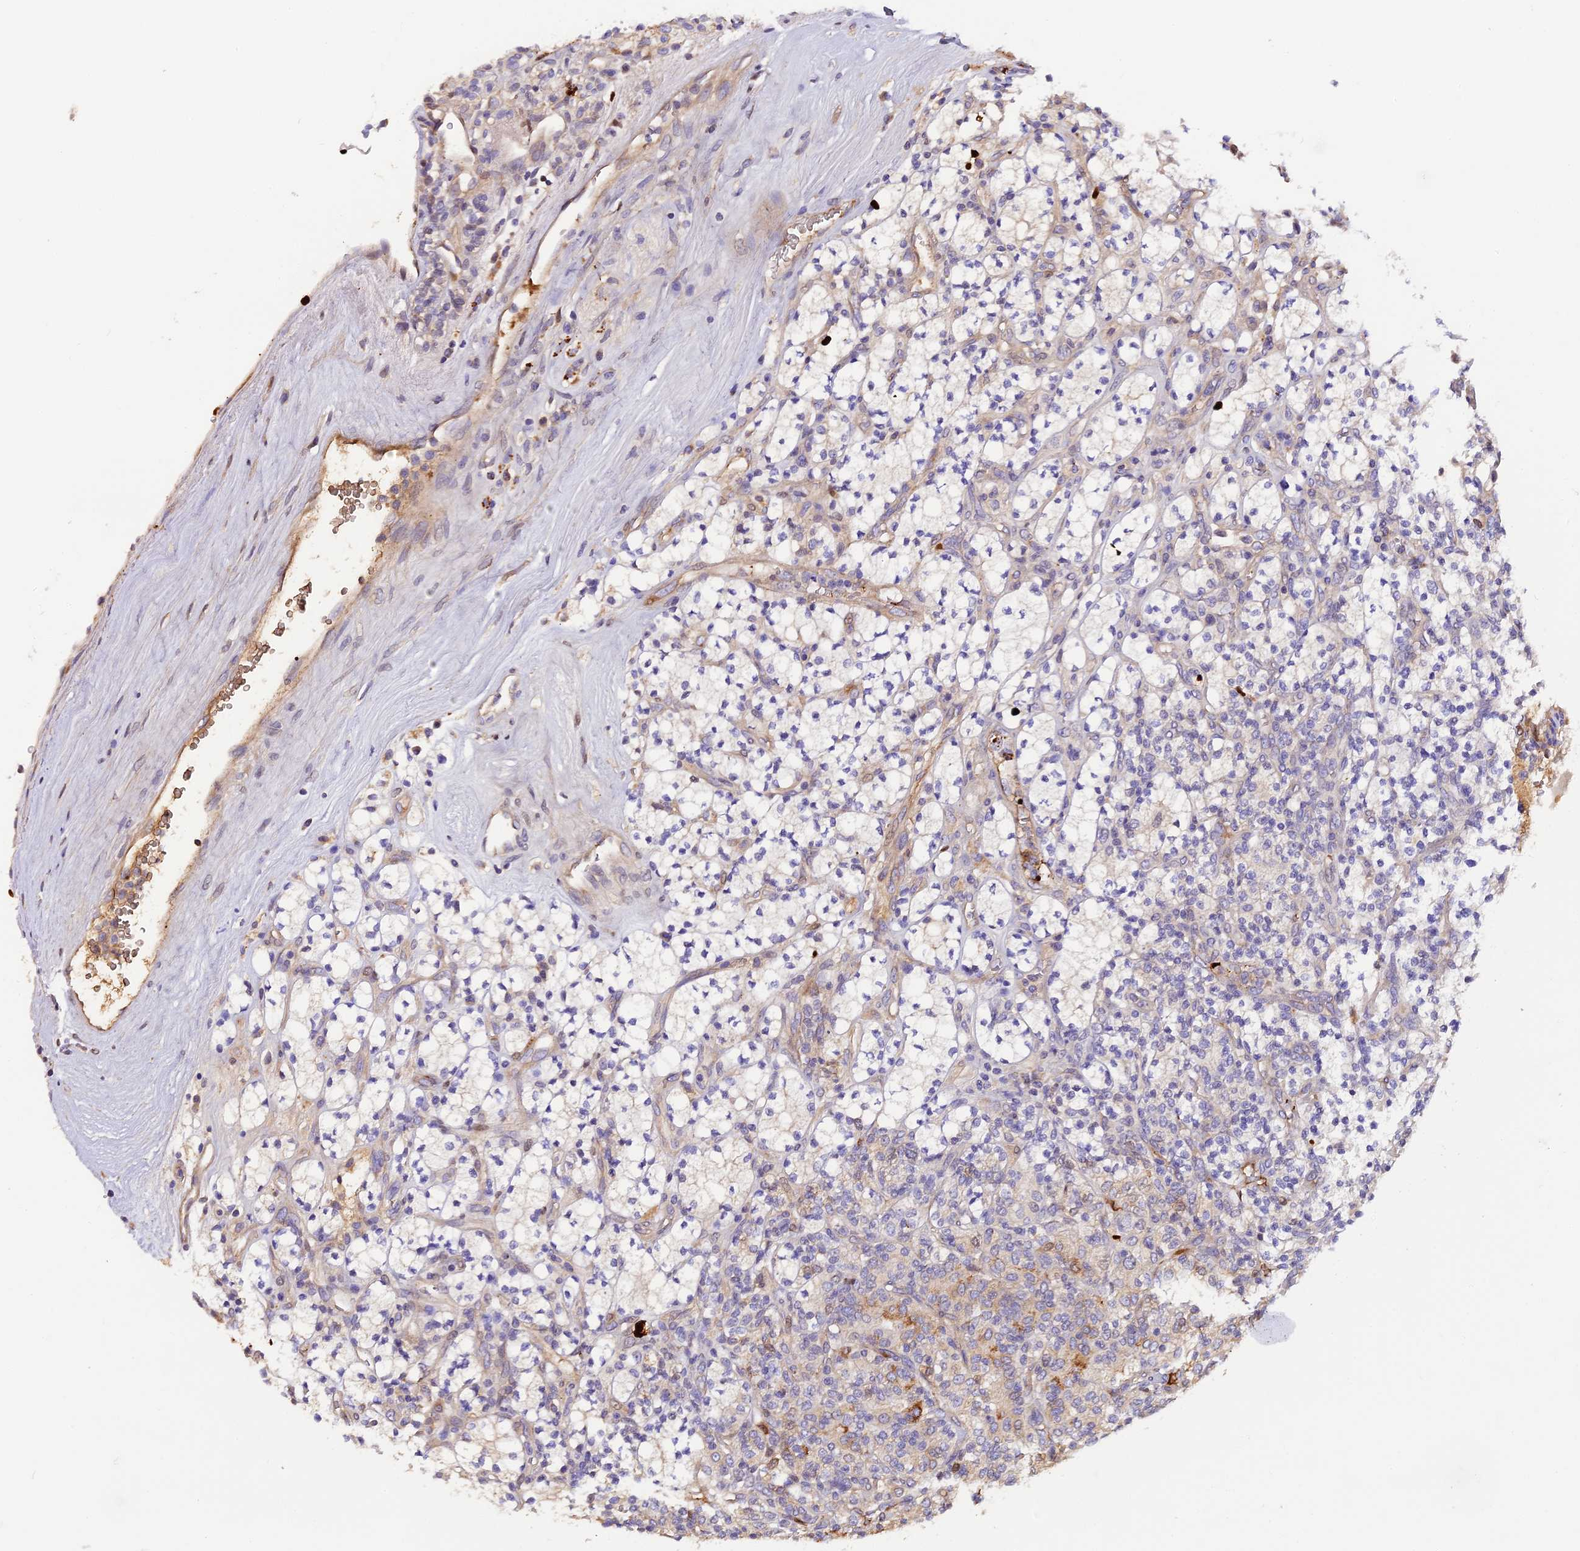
{"staining": {"intensity": "negative", "quantity": "none", "location": "none"}, "tissue": "renal cancer", "cell_type": "Tumor cells", "image_type": "cancer", "snomed": [{"axis": "morphology", "description": "Adenocarcinoma, NOS"}, {"axis": "topography", "description": "Kidney"}], "caption": "High magnification brightfield microscopy of adenocarcinoma (renal) stained with DAB (3,3'-diaminobenzidine) (brown) and counterstained with hematoxylin (blue): tumor cells show no significant positivity.", "gene": "MAP3K7CL", "patient": {"sex": "male", "age": 77}}